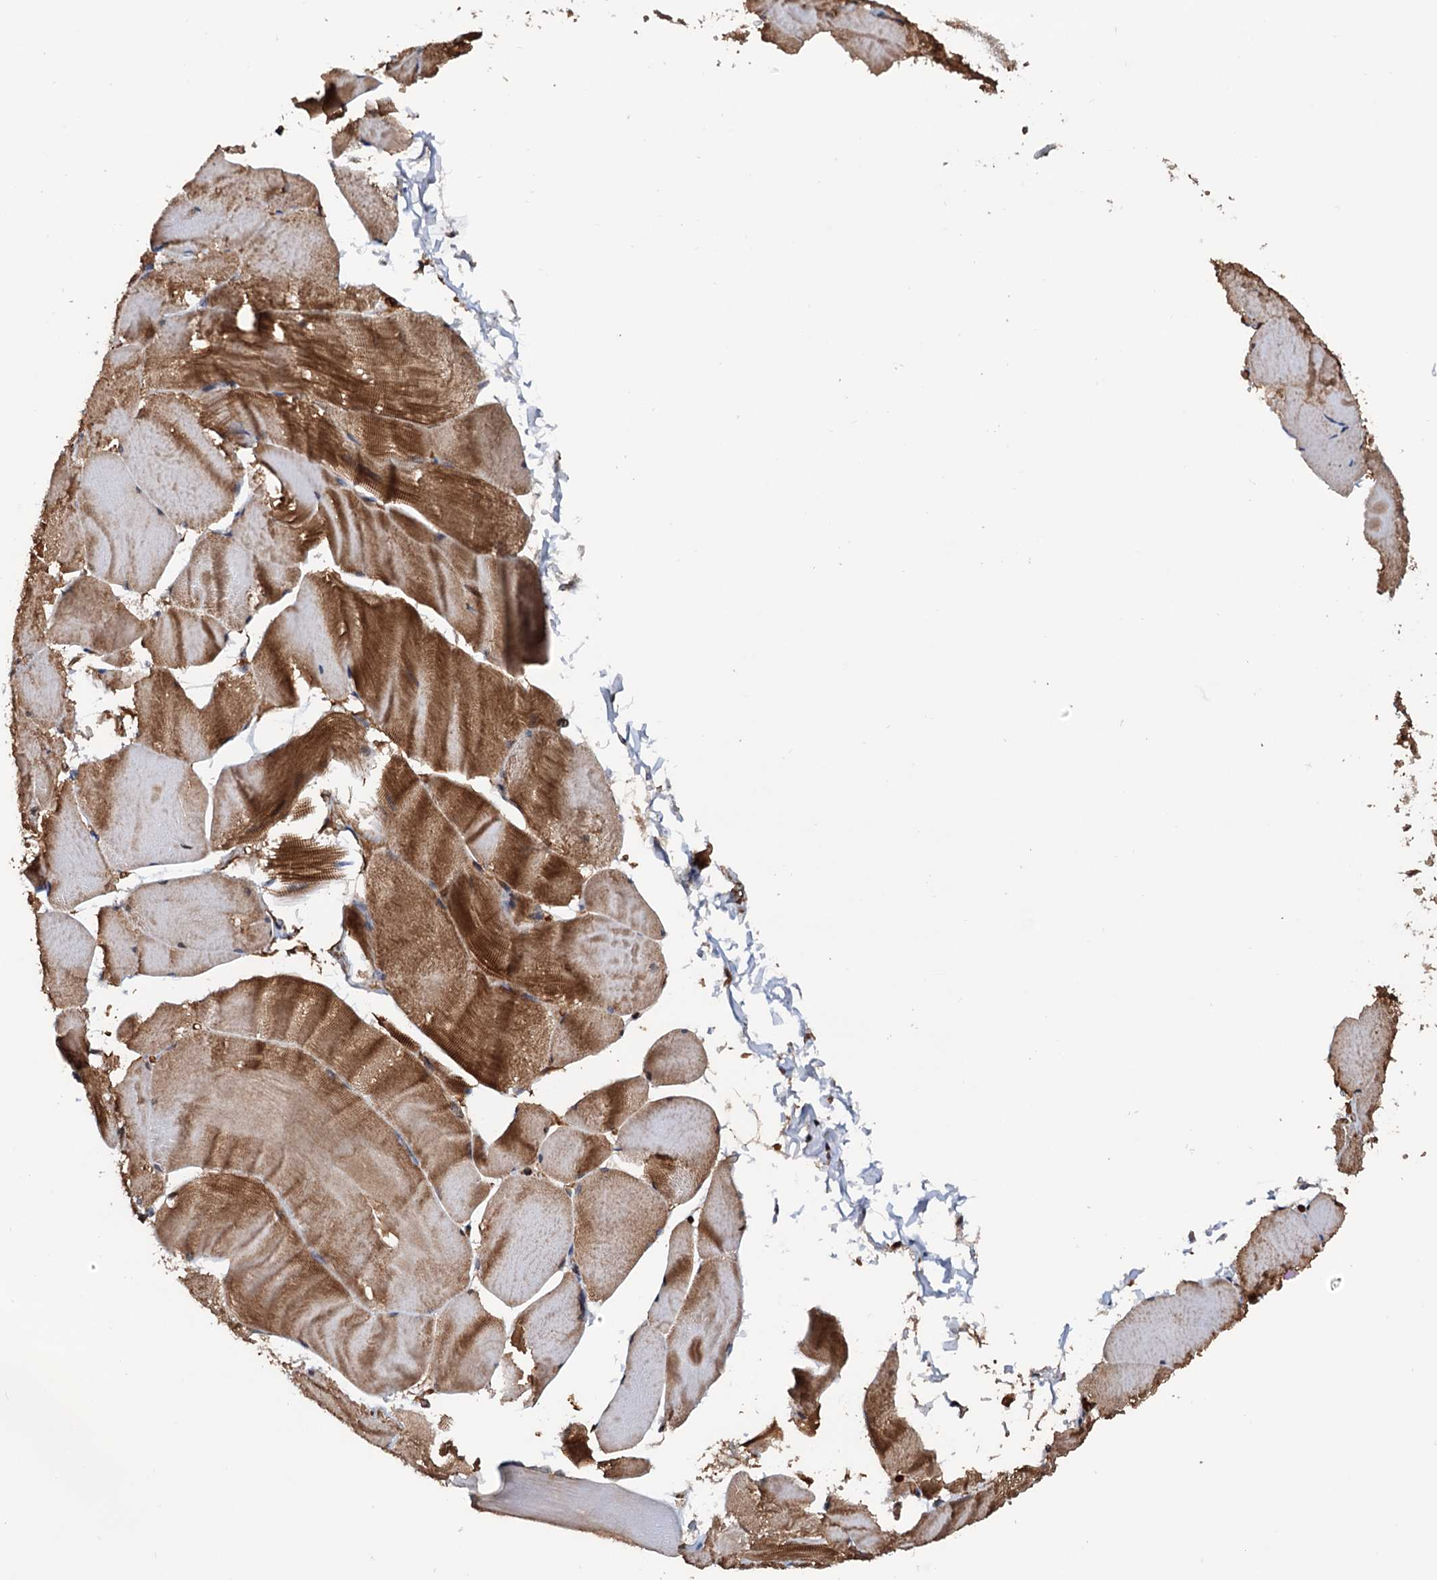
{"staining": {"intensity": "moderate", "quantity": ">75%", "location": "cytoplasmic/membranous"}, "tissue": "skeletal muscle", "cell_type": "Myocytes", "image_type": "normal", "snomed": [{"axis": "morphology", "description": "Normal tissue, NOS"}, {"axis": "morphology", "description": "Basal cell carcinoma"}, {"axis": "topography", "description": "Skeletal muscle"}], "caption": "Moderate cytoplasmic/membranous protein staining is appreciated in about >75% of myocytes in skeletal muscle. (brown staining indicates protein expression, while blue staining denotes nuclei).", "gene": "MRPL42", "patient": {"sex": "female", "age": 64}}